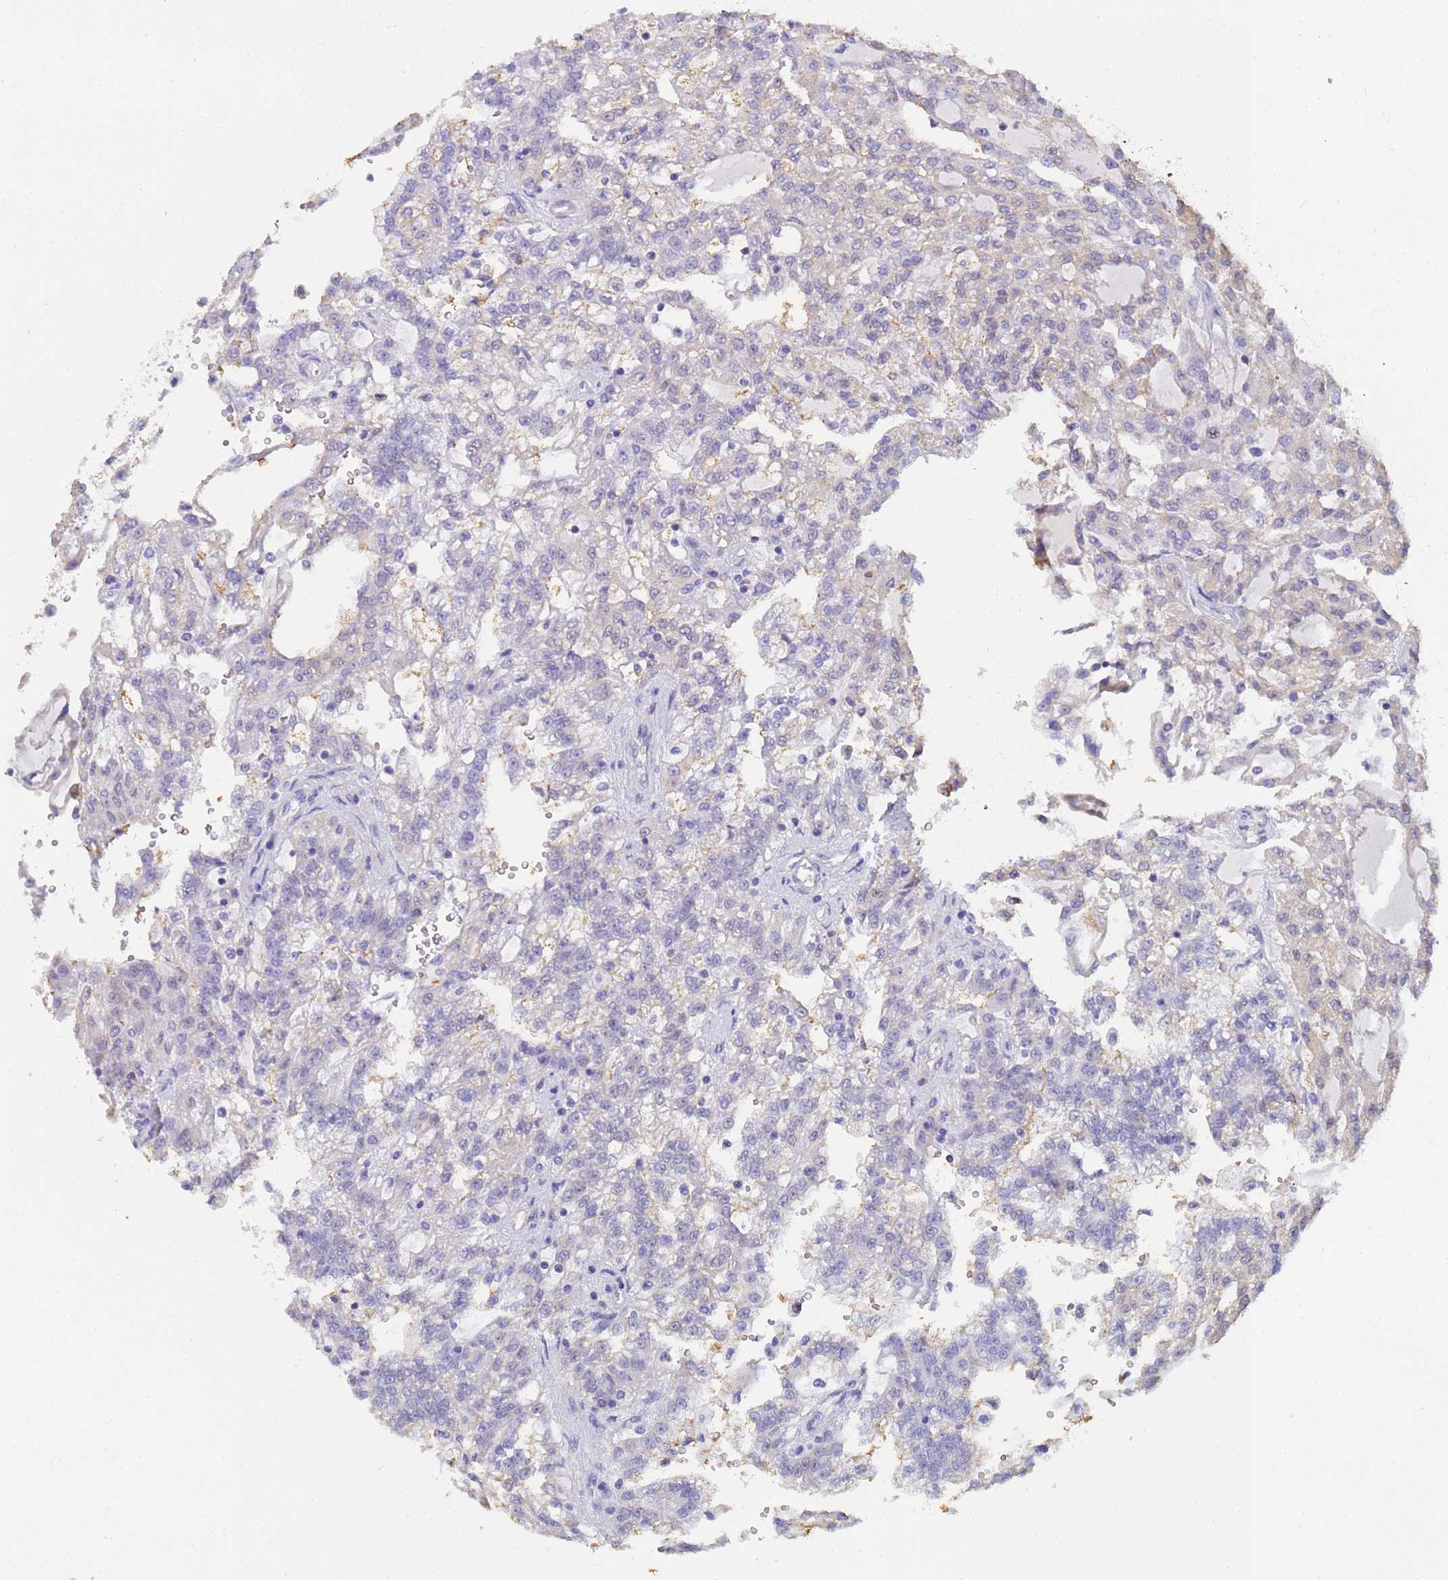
{"staining": {"intensity": "negative", "quantity": "none", "location": "none"}, "tissue": "renal cancer", "cell_type": "Tumor cells", "image_type": "cancer", "snomed": [{"axis": "morphology", "description": "Adenocarcinoma, NOS"}, {"axis": "topography", "description": "Kidney"}], "caption": "DAB (3,3'-diaminobenzidine) immunohistochemical staining of human renal cancer (adenocarcinoma) shows no significant positivity in tumor cells.", "gene": "PPP6R1", "patient": {"sex": "male", "age": 63}}